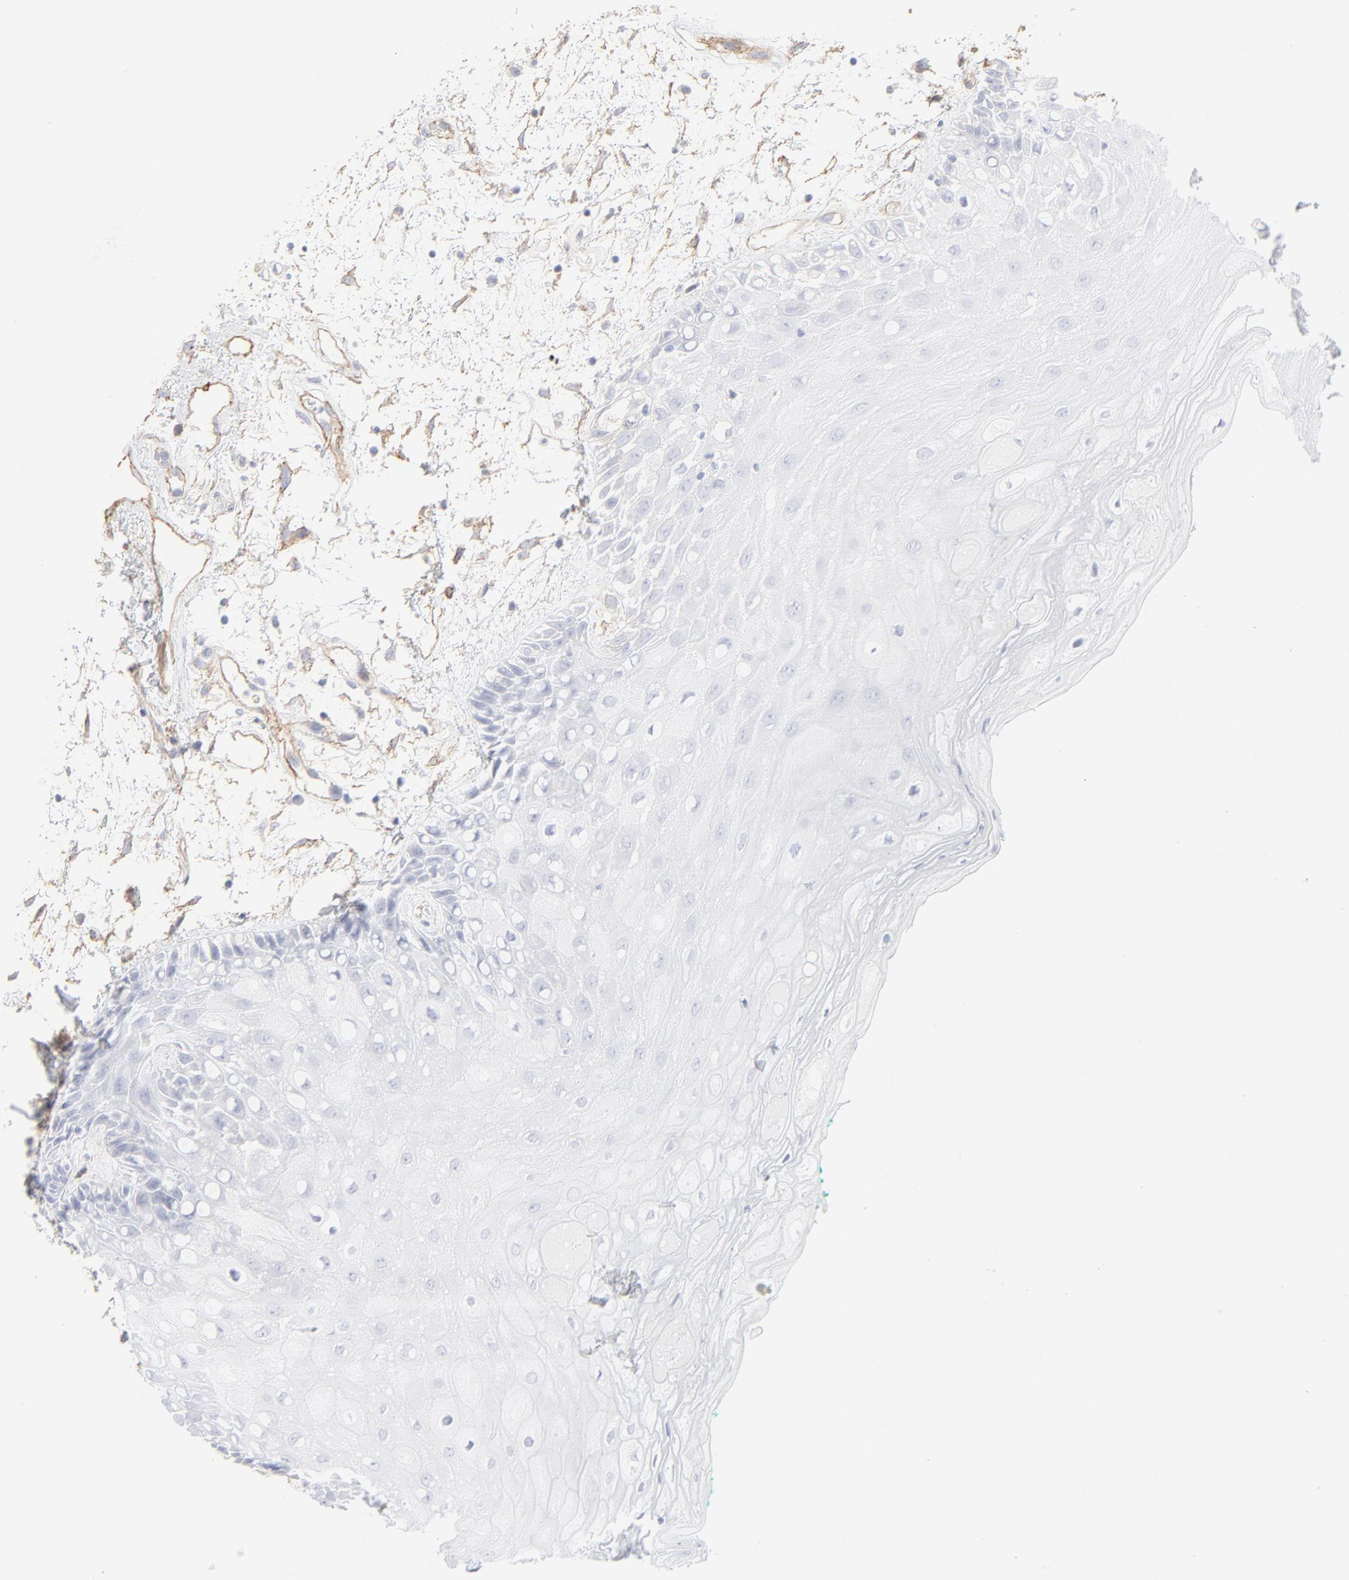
{"staining": {"intensity": "negative", "quantity": "none", "location": "none"}, "tissue": "oral mucosa", "cell_type": "Squamous epithelial cells", "image_type": "normal", "snomed": [{"axis": "morphology", "description": "Normal tissue, NOS"}, {"axis": "morphology", "description": "Squamous cell carcinoma, NOS"}, {"axis": "topography", "description": "Skeletal muscle"}, {"axis": "topography", "description": "Oral tissue"}, {"axis": "topography", "description": "Head-Neck"}], "caption": "Normal oral mucosa was stained to show a protein in brown. There is no significant staining in squamous epithelial cells.", "gene": "ITGA5", "patient": {"sex": "female", "age": 84}}